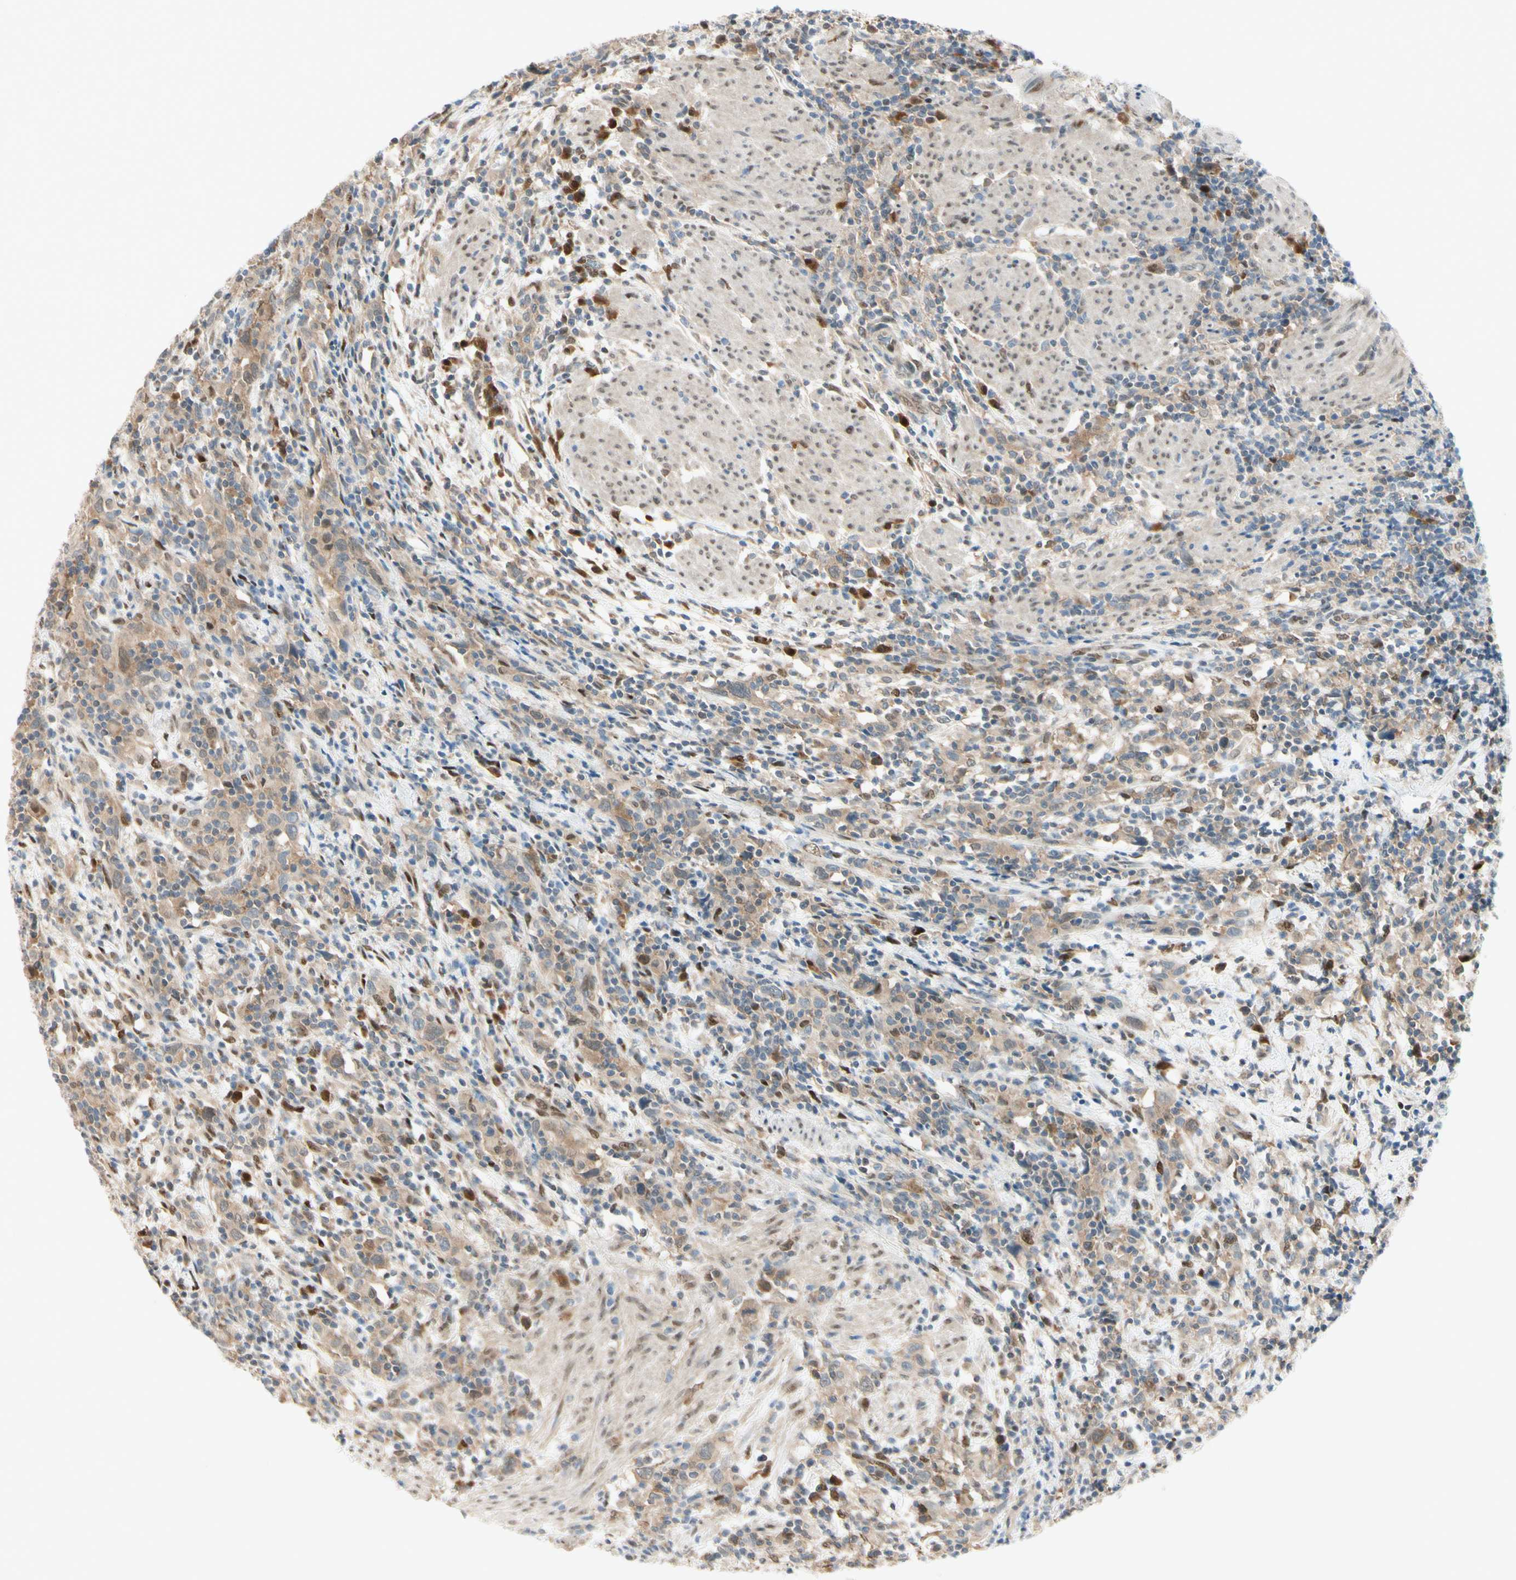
{"staining": {"intensity": "weak", "quantity": ">75%", "location": "cytoplasmic/membranous"}, "tissue": "urothelial cancer", "cell_type": "Tumor cells", "image_type": "cancer", "snomed": [{"axis": "morphology", "description": "Urothelial carcinoma, High grade"}, {"axis": "topography", "description": "Urinary bladder"}], "caption": "An image of high-grade urothelial carcinoma stained for a protein exhibits weak cytoplasmic/membranous brown staining in tumor cells.", "gene": "PTTG1", "patient": {"sex": "male", "age": 61}}